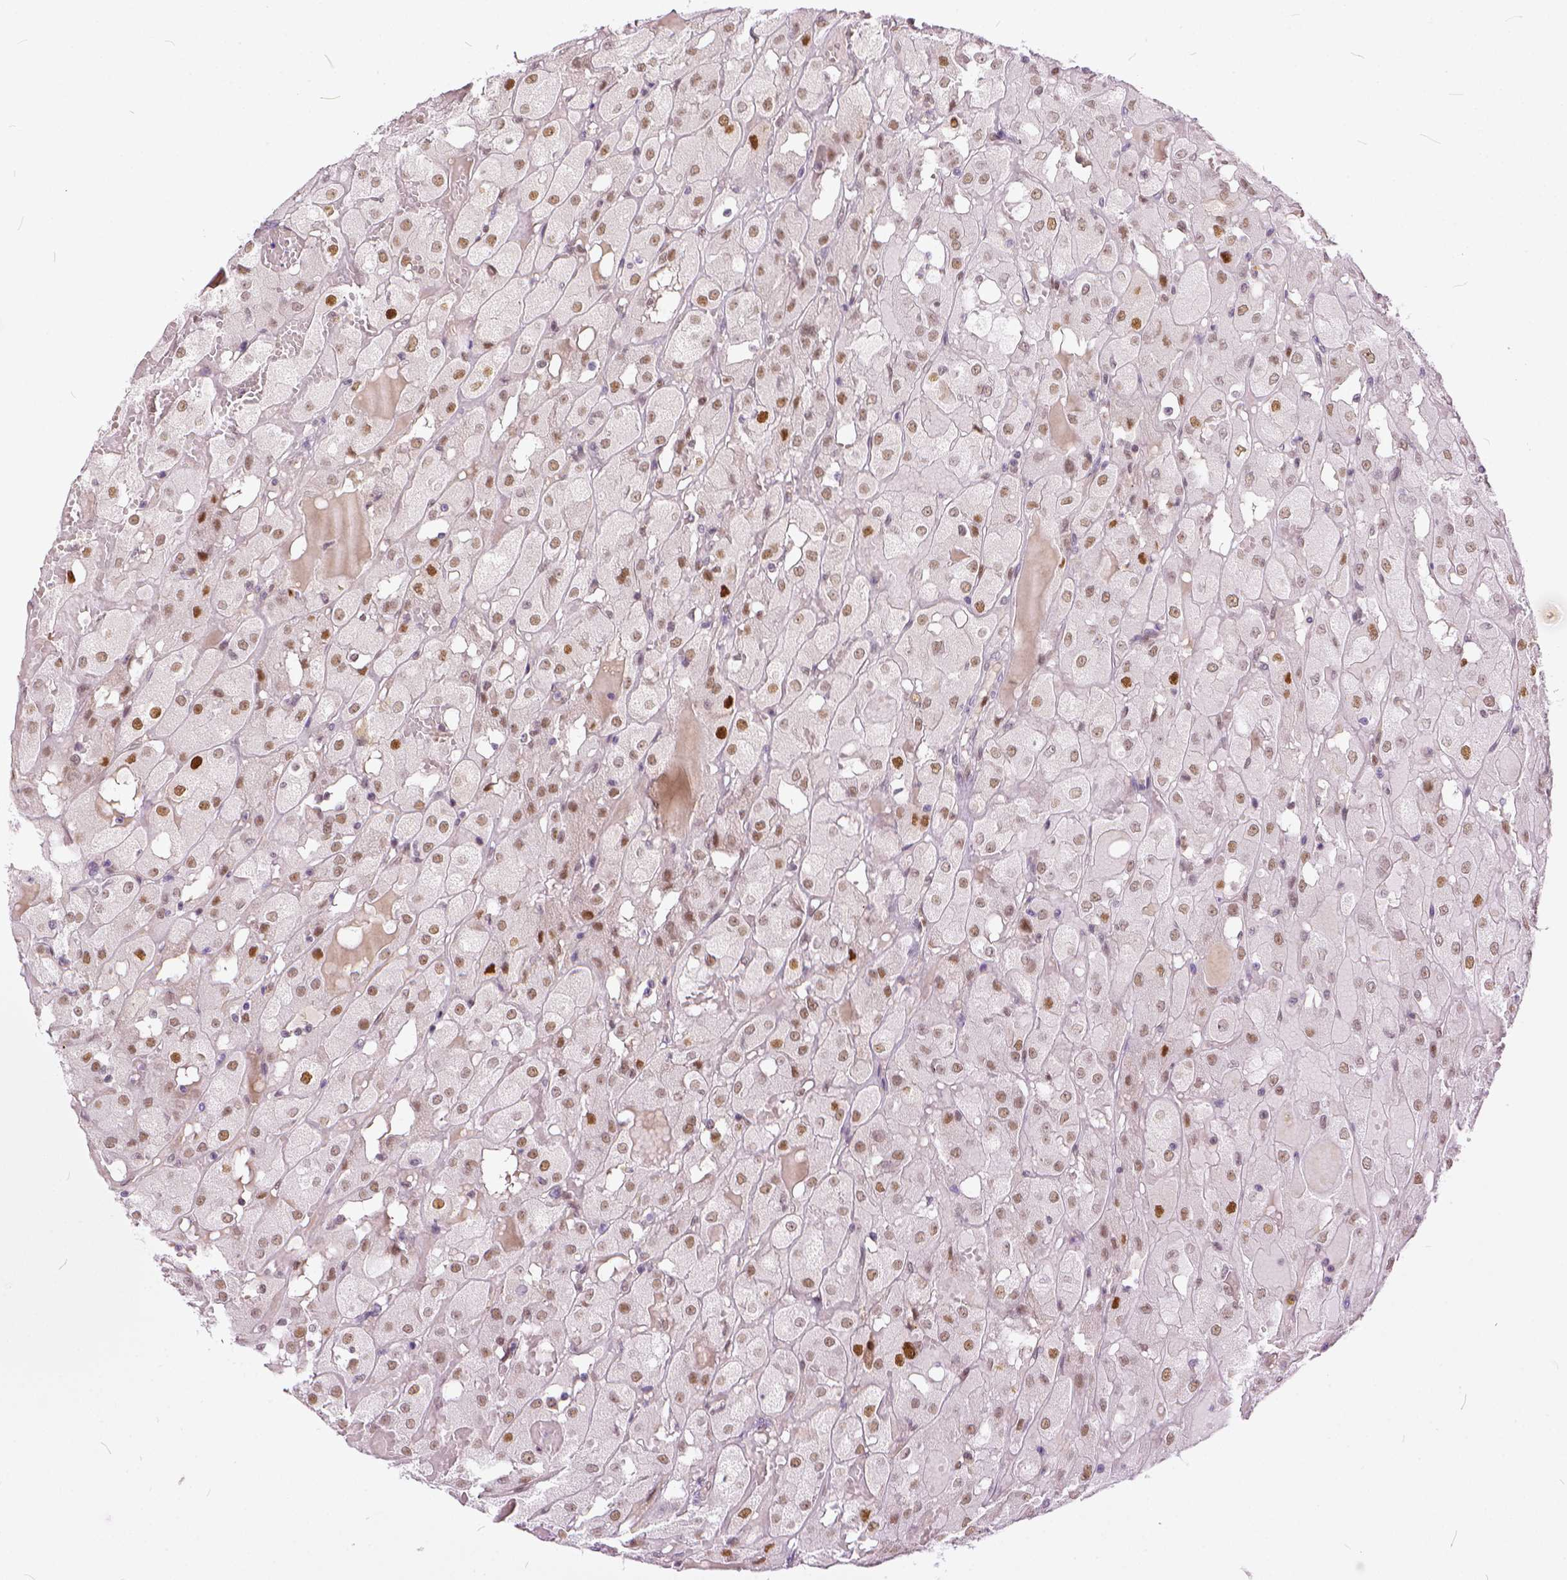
{"staining": {"intensity": "weak", "quantity": ">75%", "location": "nuclear"}, "tissue": "renal cancer", "cell_type": "Tumor cells", "image_type": "cancer", "snomed": [{"axis": "morphology", "description": "Adenocarcinoma, NOS"}, {"axis": "topography", "description": "Kidney"}], "caption": "IHC staining of adenocarcinoma (renal), which displays low levels of weak nuclear staining in approximately >75% of tumor cells indicating weak nuclear protein expression. The staining was performed using DAB (3,3'-diaminobenzidine) (brown) for protein detection and nuclei were counterstained in hematoxylin (blue).", "gene": "ERCC1", "patient": {"sex": "male", "age": 72}}